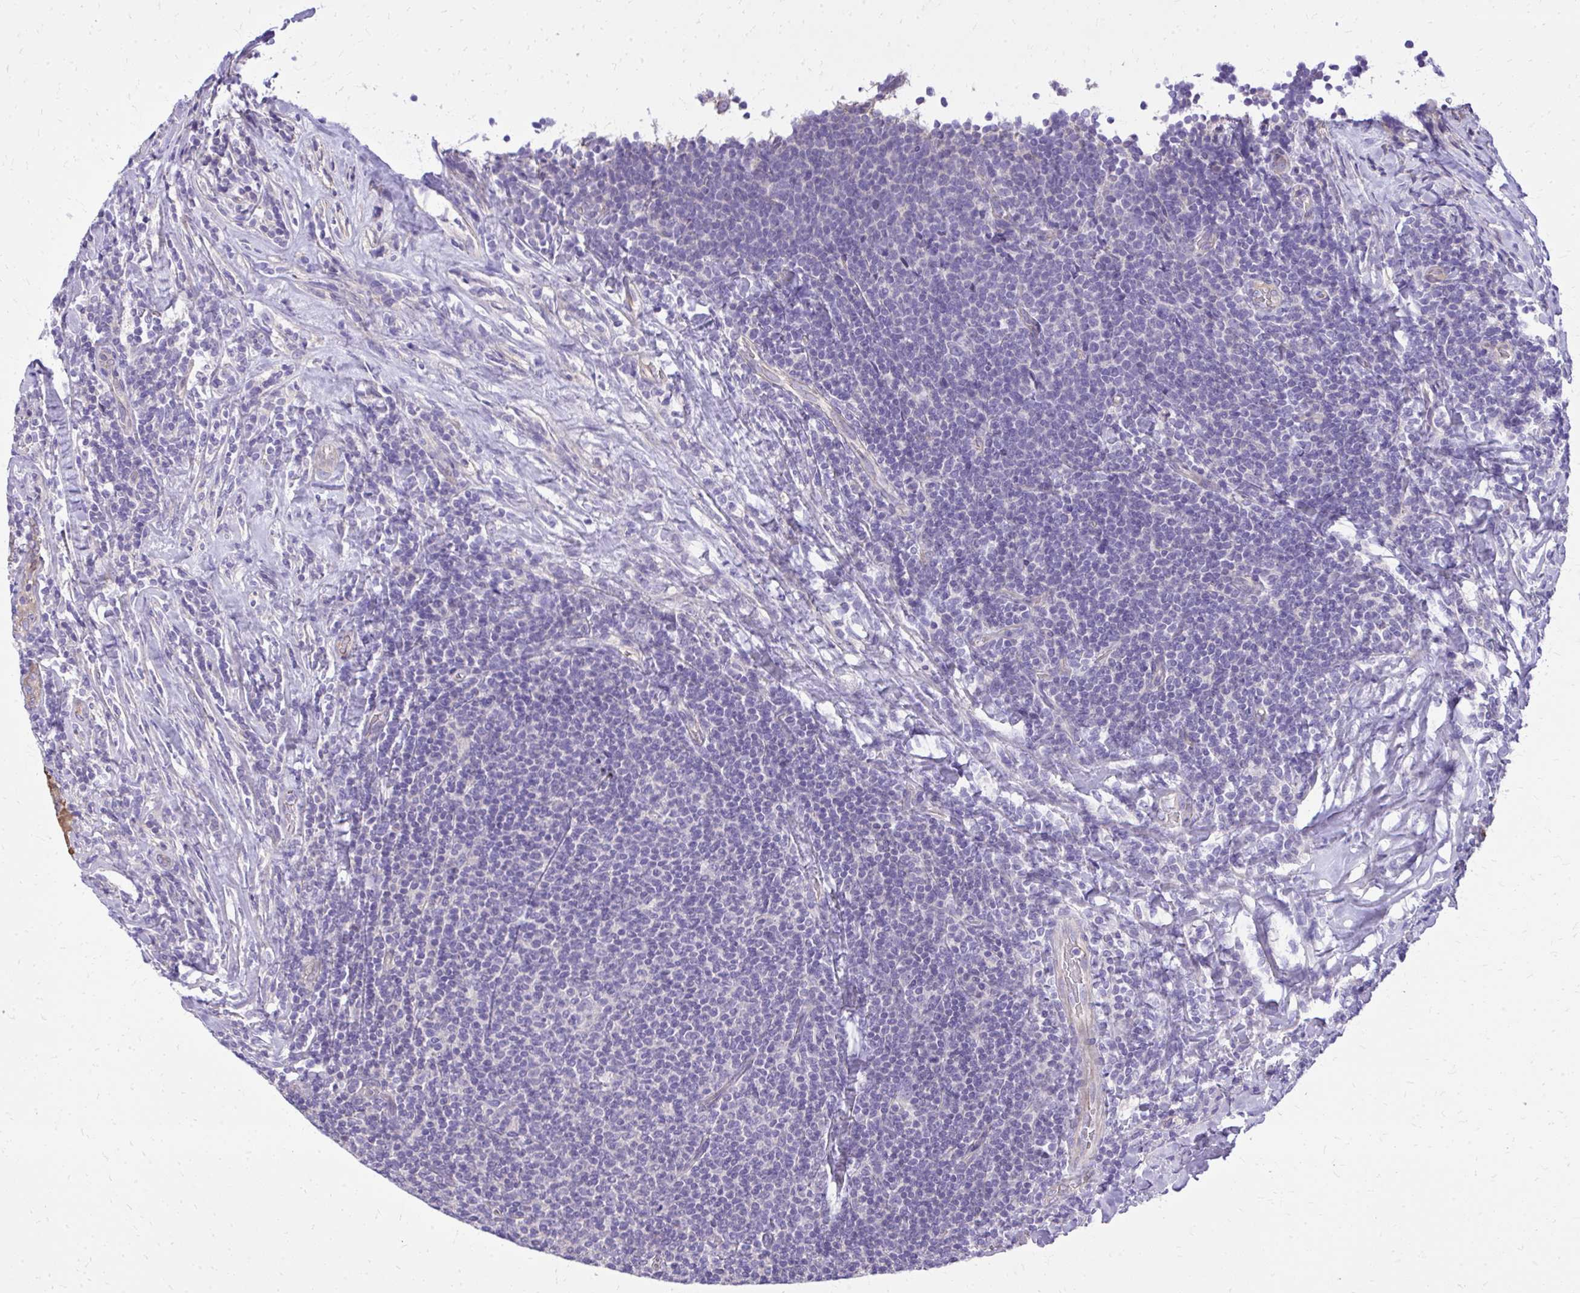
{"staining": {"intensity": "negative", "quantity": "none", "location": "none"}, "tissue": "lymphoma", "cell_type": "Tumor cells", "image_type": "cancer", "snomed": [{"axis": "morphology", "description": "Malignant lymphoma, non-Hodgkin's type, Low grade"}, {"axis": "topography", "description": "Lymph node"}], "caption": "This is a histopathology image of immunohistochemistry (IHC) staining of malignant lymphoma, non-Hodgkin's type (low-grade), which shows no staining in tumor cells.", "gene": "RUNDC3B", "patient": {"sex": "male", "age": 52}}